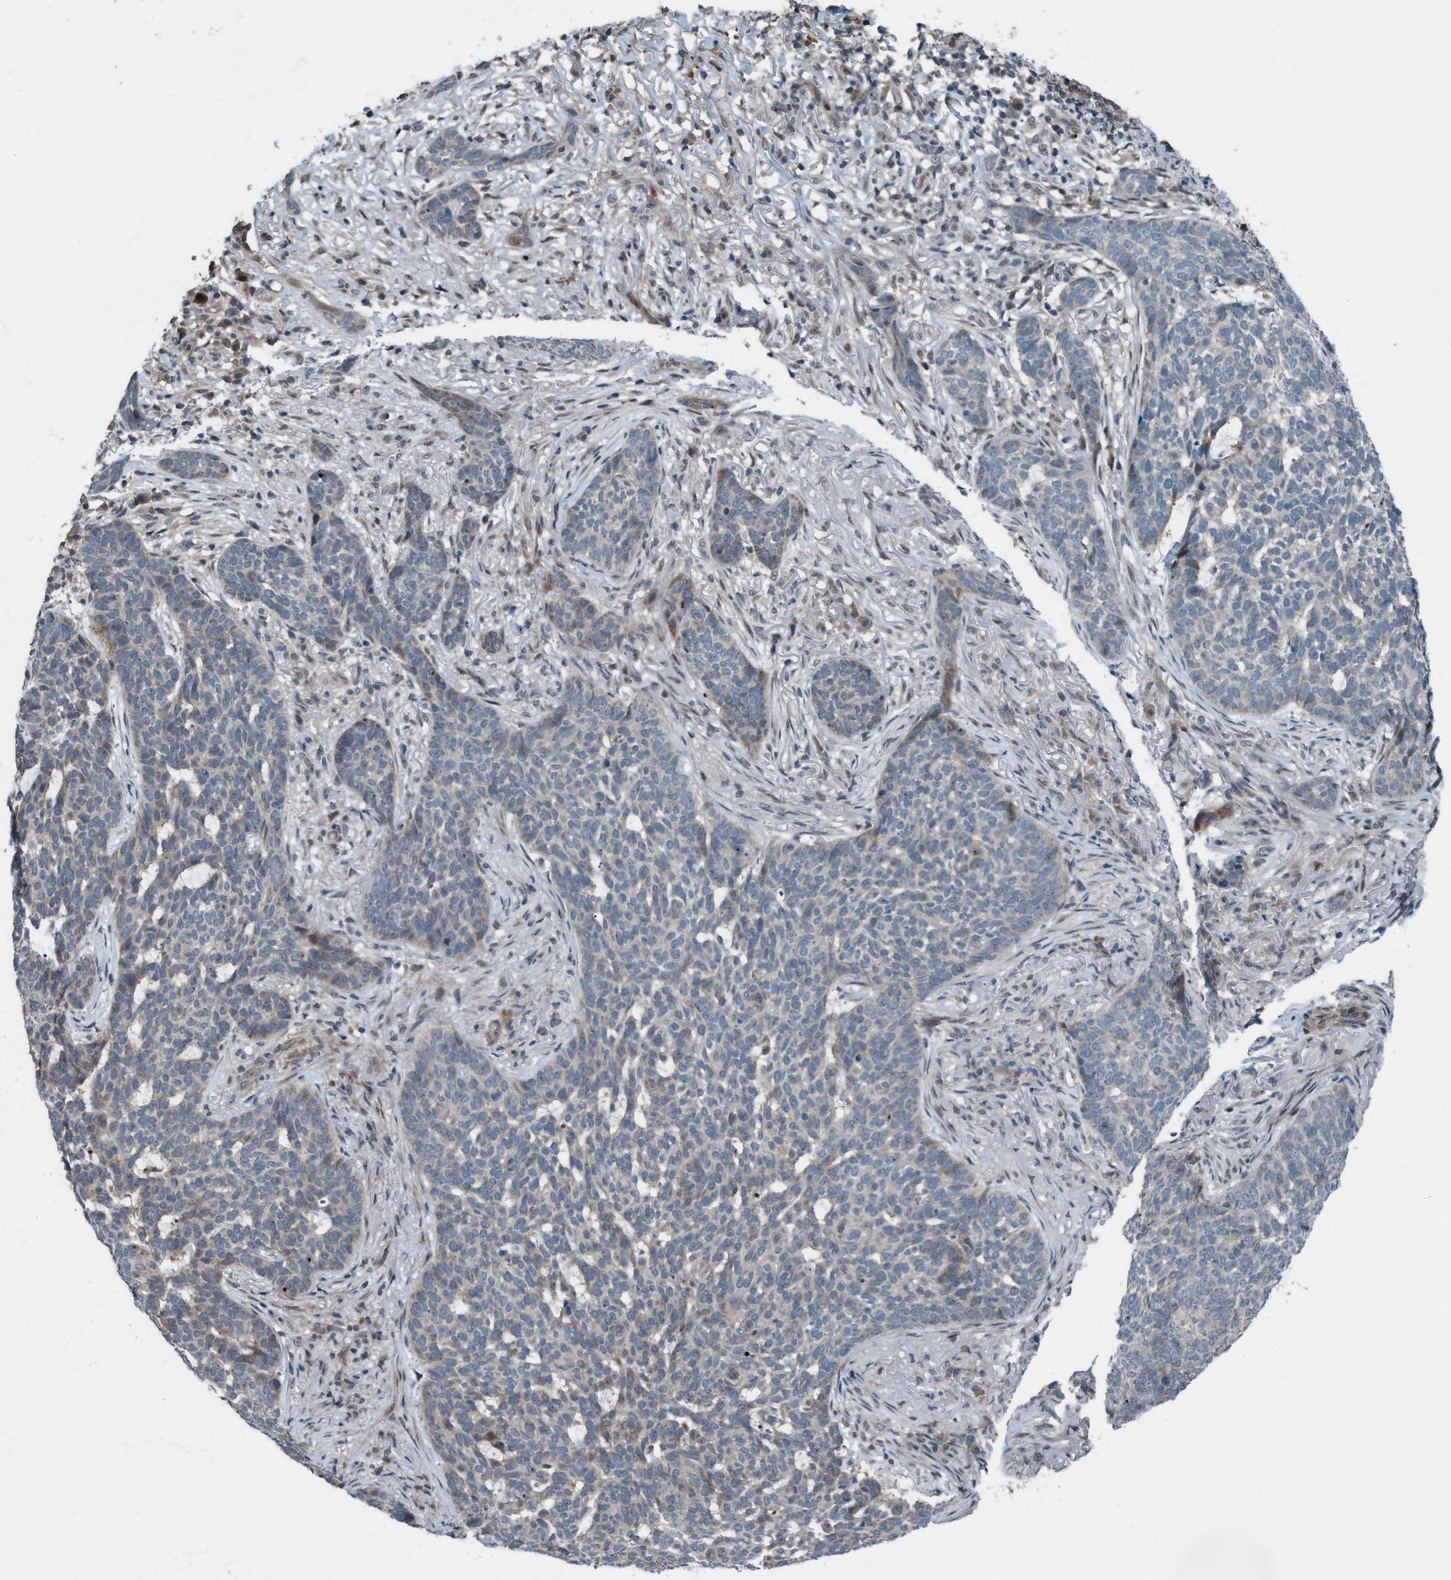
{"staining": {"intensity": "weak", "quantity": "<25%", "location": "cytoplasmic/membranous"}, "tissue": "skin cancer", "cell_type": "Tumor cells", "image_type": "cancer", "snomed": [{"axis": "morphology", "description": "Basal cell carcinoma"}, {"axis": "topography", "description": "Skin"}], "caption": "DAB immunohistochemical staining of skin cancer exhibits no significant staining in tumor cells. (Stains: DAB (3,3'-diaminobenzidine) immunohistochemistry (IHC) with hematoxylin counter stain, Microscopy: brightfield microscopy at high magnification).", "gene": "NISCH", "patient": {"sex": "male", "age": 85}}